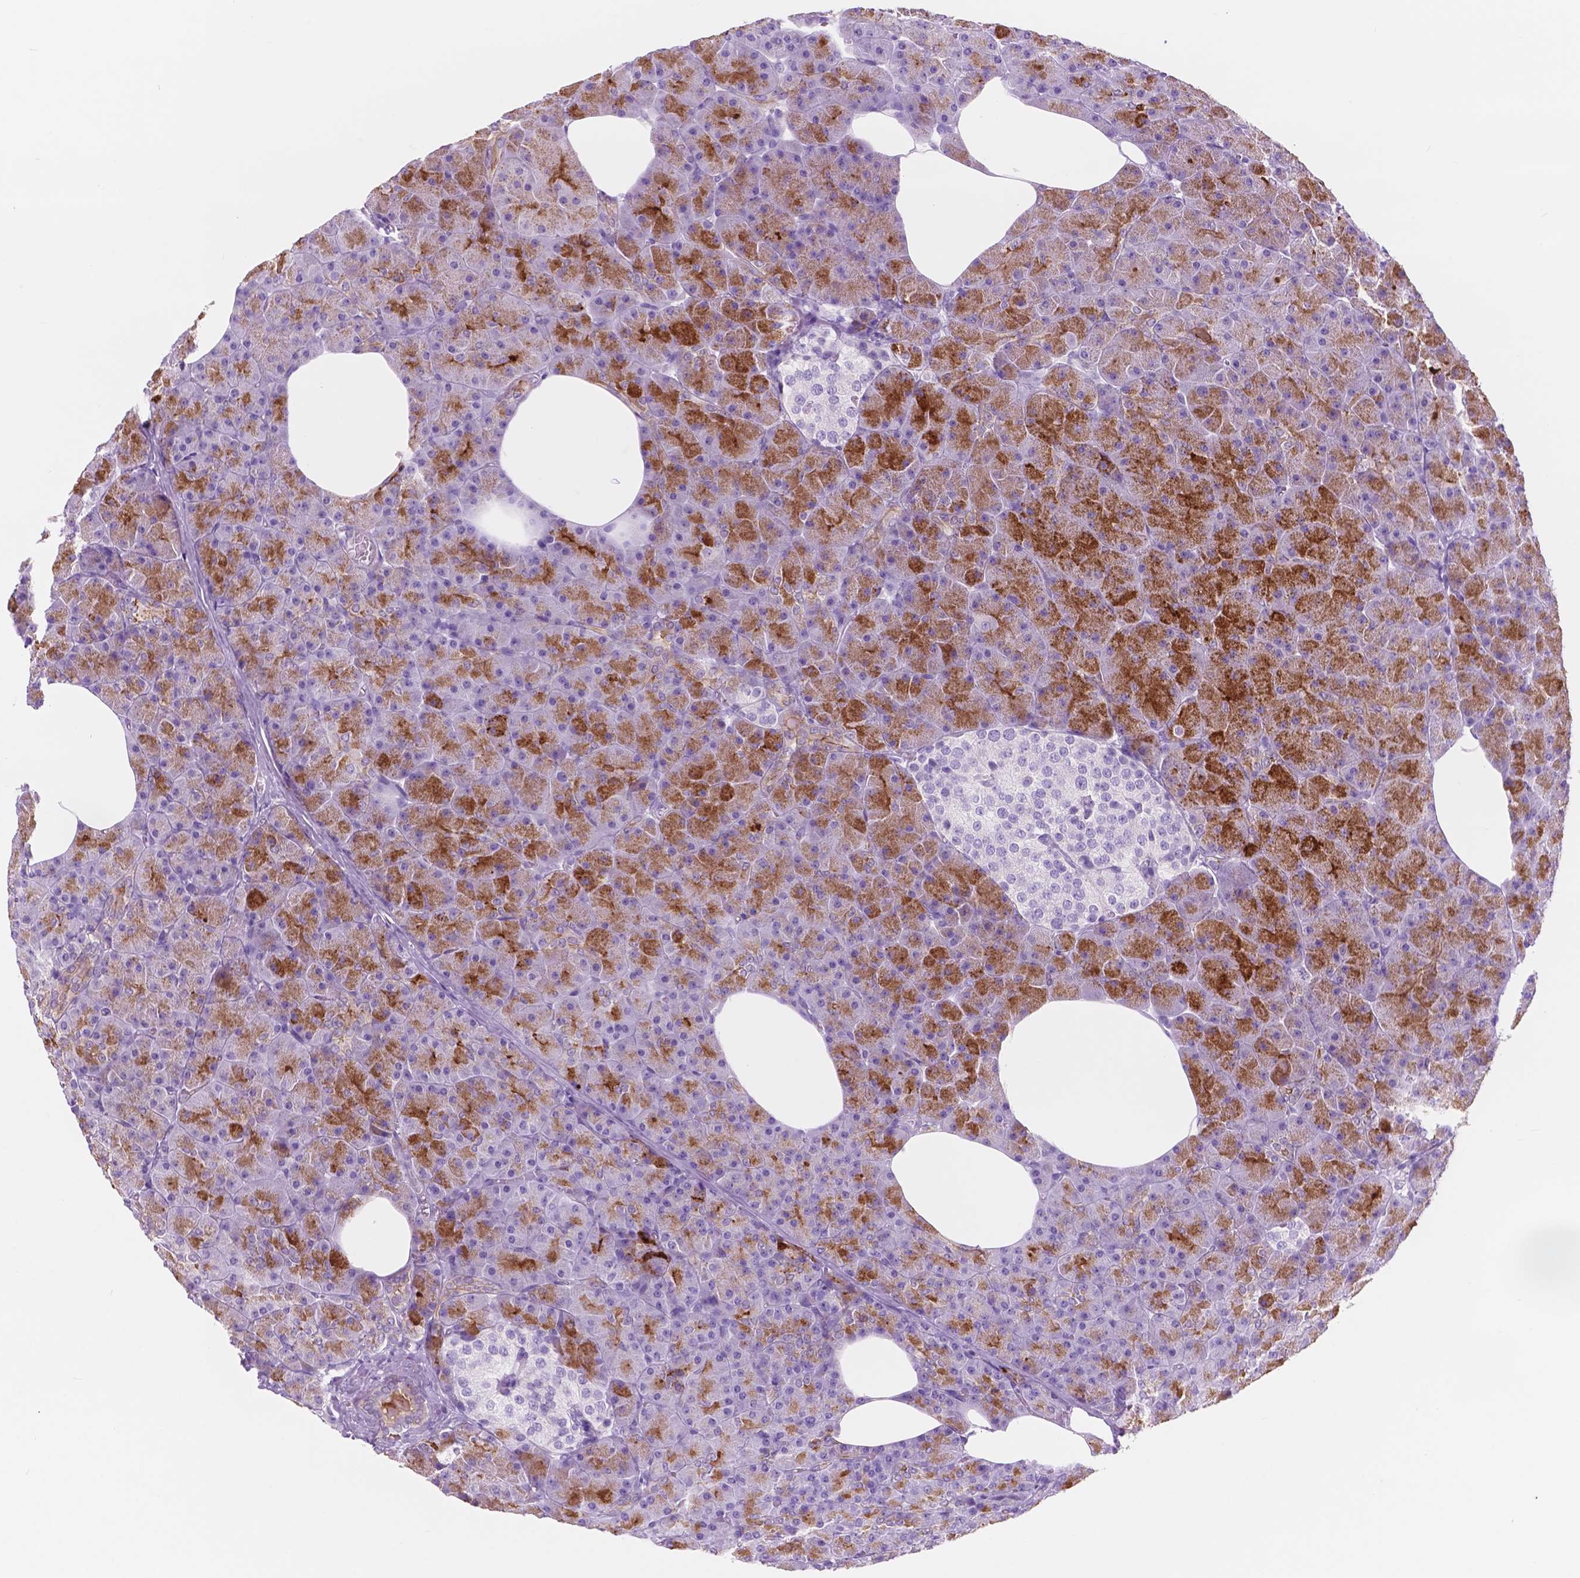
{"staining": {"intensity": "moderate", "quantity": "25%-75%", "location": "cytoplasmic/membranous"}, "tissue": "pancreas", "cell_type": "Exocrine glandular cells", "image_type": "normal", "snomed": [{"axis": "morphology", "description": "Normal tissue, NOS"}, {"axis": "topography", "description": "Pancreas"}], "caption": "Exocrine glandular cells display medium levels of moderate cytoplasmic/membranous positivity in approximately 25%-75% of cells in unremarkable pancreas. Nuclei are stained in blue.", "gene": "CUZD1", "patient": {"sex": "female", "age": 45}}